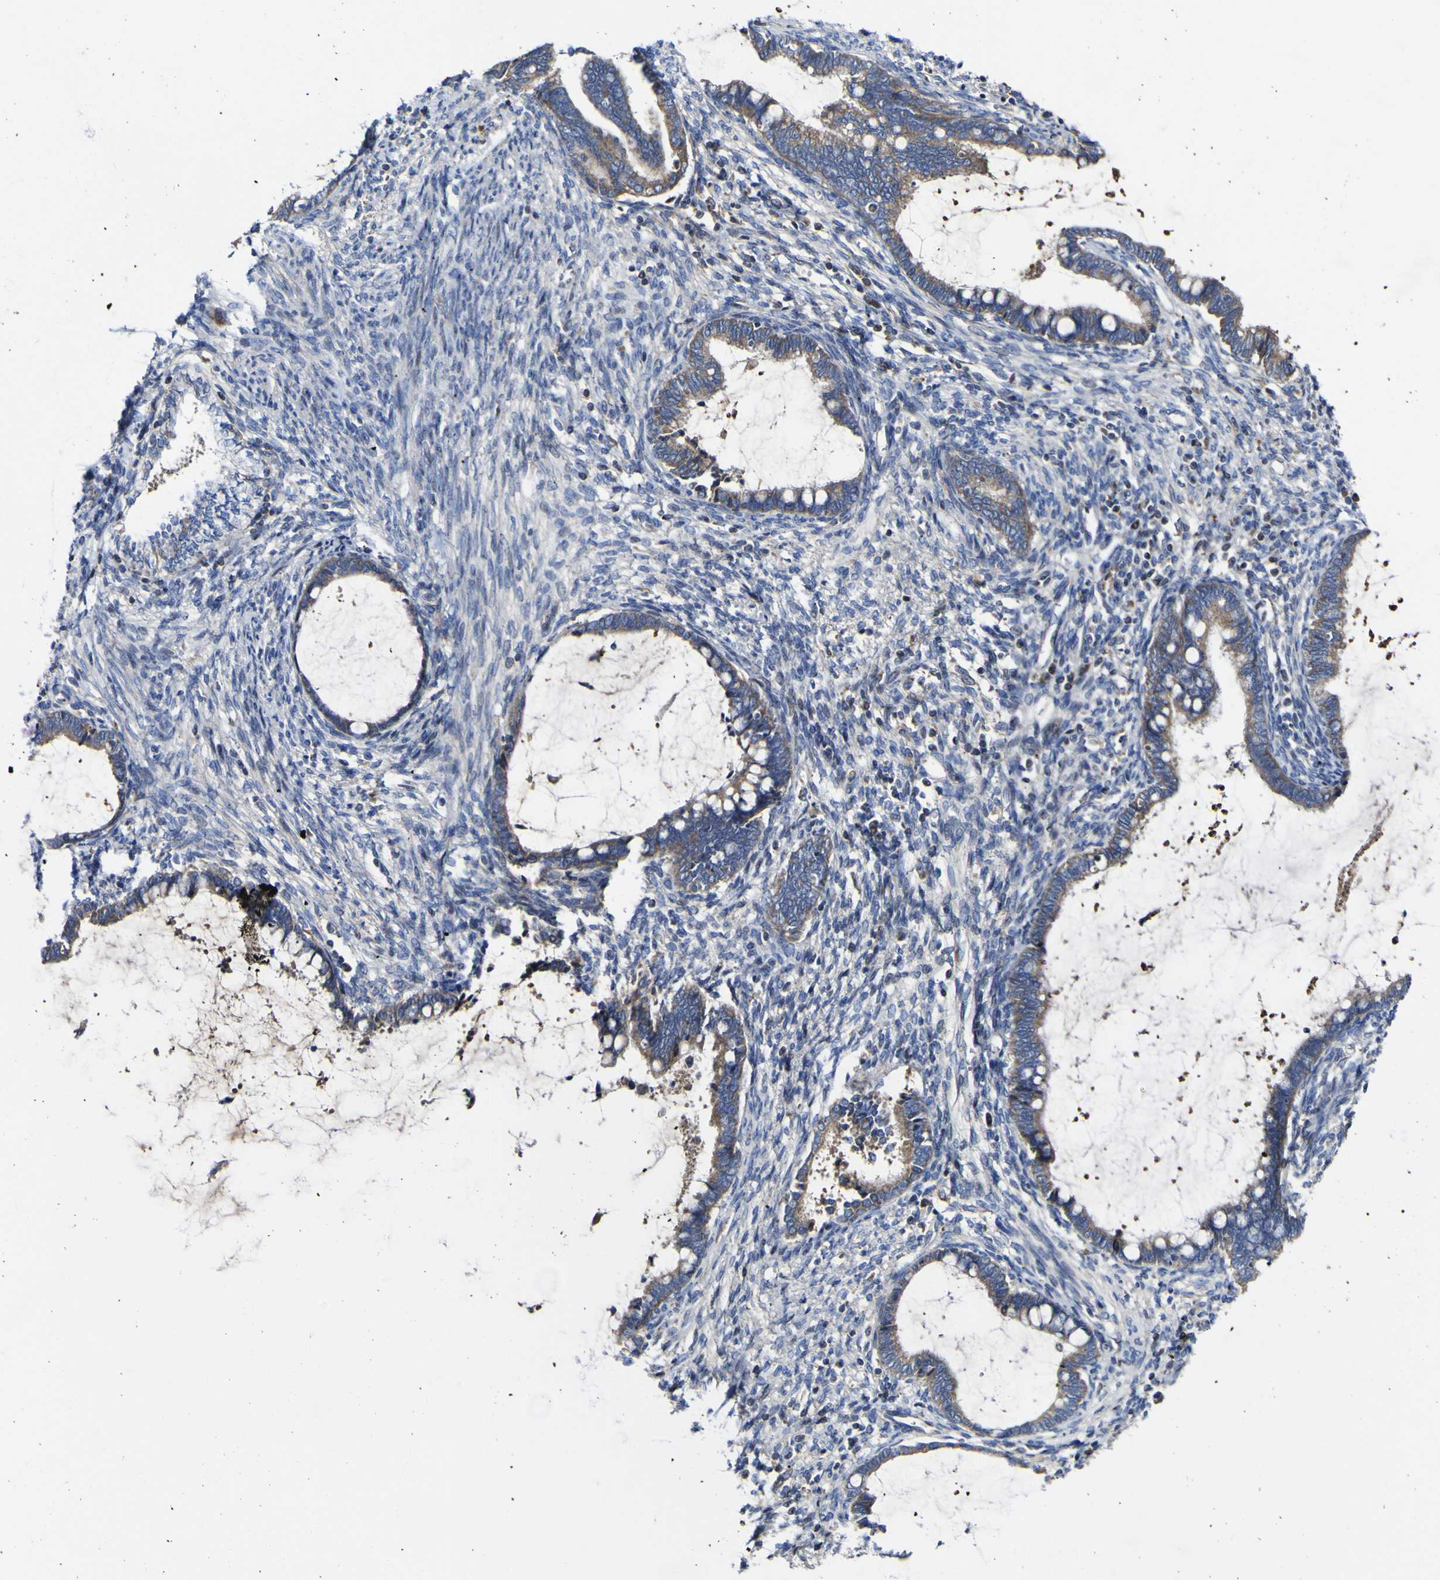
{"staining": {"intensity": "moderate", "quantity": ">75%", "location": "cytoplasmic/membranous"}, "tissue": "cervical cancer", "cell_type": "Tumor cells", "image_type": "cancer", "snomed": [{"axis": "morphology", "description": "Adenocarcinoma, NOS"}, {"axis": "topography", "description": "Cervix"}], "caption": "Cervical cancer (adenocarcinoma) tissue demonstrates moderate cytoplasmic/membranous positivity in about >75% of tumor cells", "gene": "CCDC90B", "patient": {"sex": "female", "age": 44}}